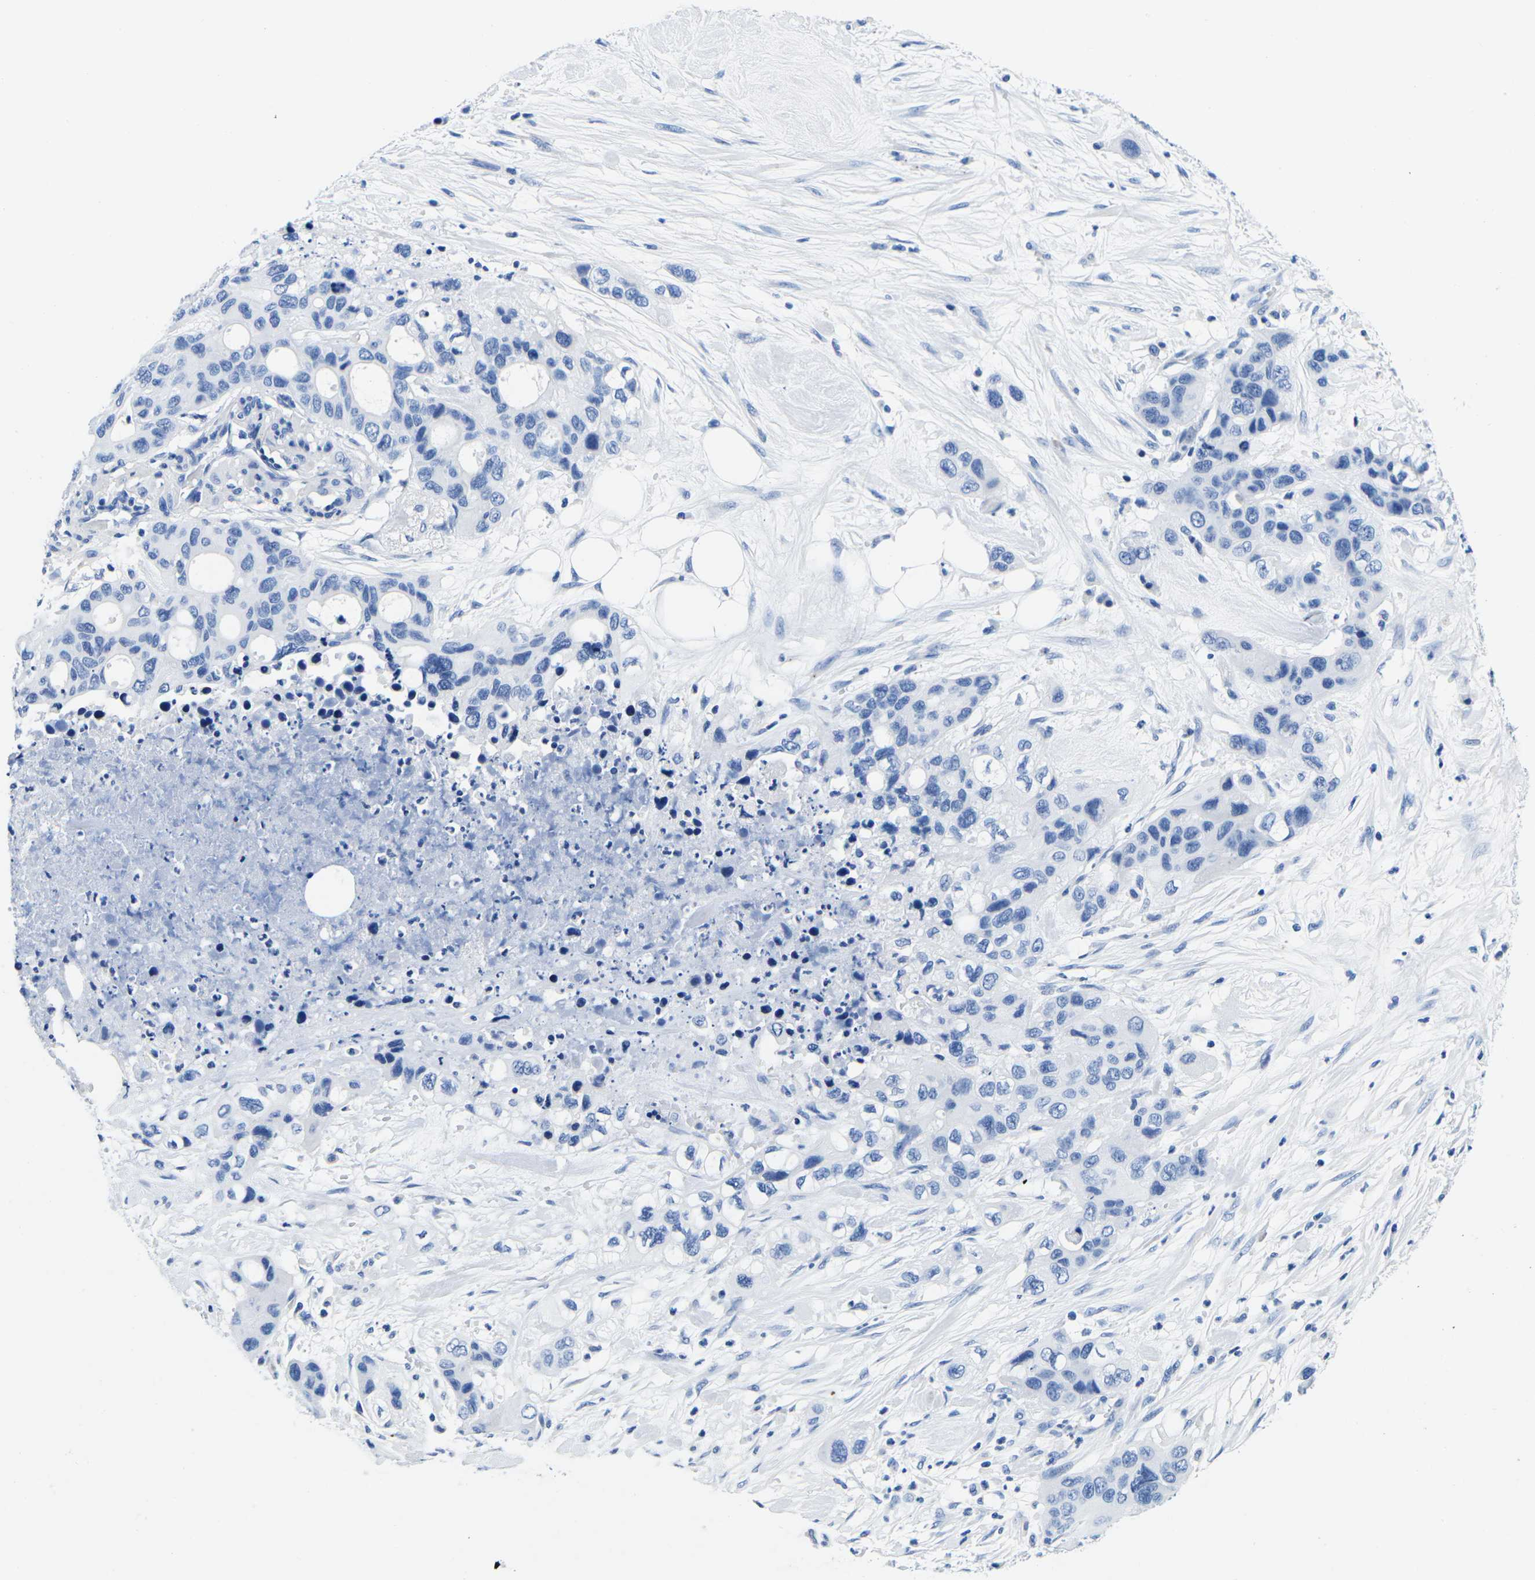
{"staining": {"intensity": "negative", "quantity": "none", "location": "none"}, "tissue": "pancreatic cancer", "cell_type": "Tumor cells", "image_type": "cancer", "snomed": [{"axis": "morphology", "description": "Adenocarcinoma, NOS"}, {"axis": "topography", "description": "Pancreas"}], "caption": "Histopathology image shows no significant protein expression in tumor cells of pancreatic cancer (adenocarcinoma).", "gene": "CYP1A2", "patient": {"sex": "female", "age": 71}}